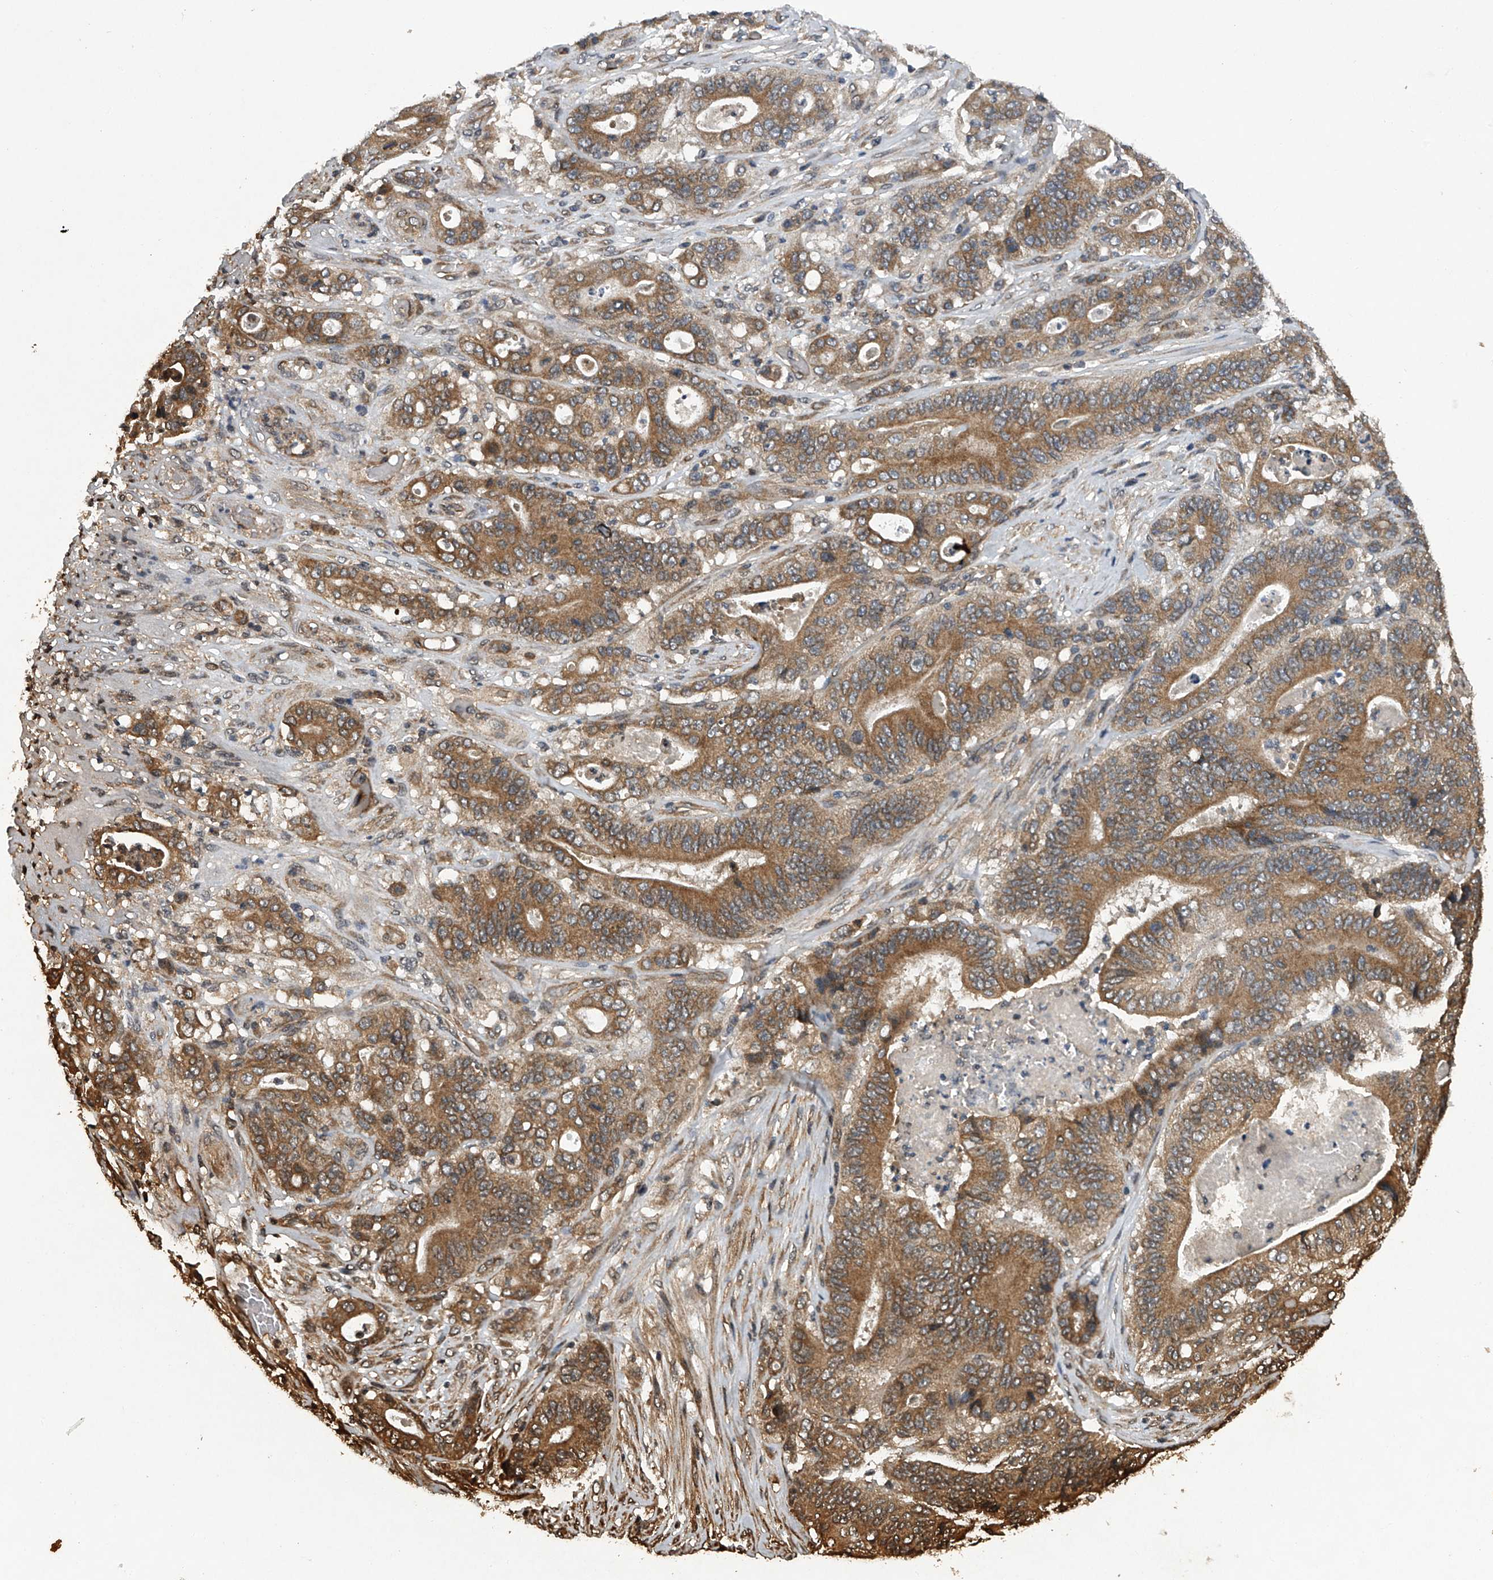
{"staining": {"intensity": "moderate", "quantity": ">75%", "location": "cytoplasmic/membranous"}, "tissue": "stomach cancer", "cell_type": "Tumor cells", "image_type": "cancer", "snomed": [{"axis": "morphology", "description": "Adenocarcinoma, NOS"}, {"axis": "topography", "description": "Stomach"}], "caption": "Brown immunohistochemical staining in adenocarcinoma (stomach) exhibits moderate cytoplasmic/membranous staining in about >75% of tumor cells. (Stains: DAB in brown, nuclei in blue, Microscopy: brightfield microscopy at high magnification).", "gene": "RNF5", "patient": {"sex": "female", "age": 73}}